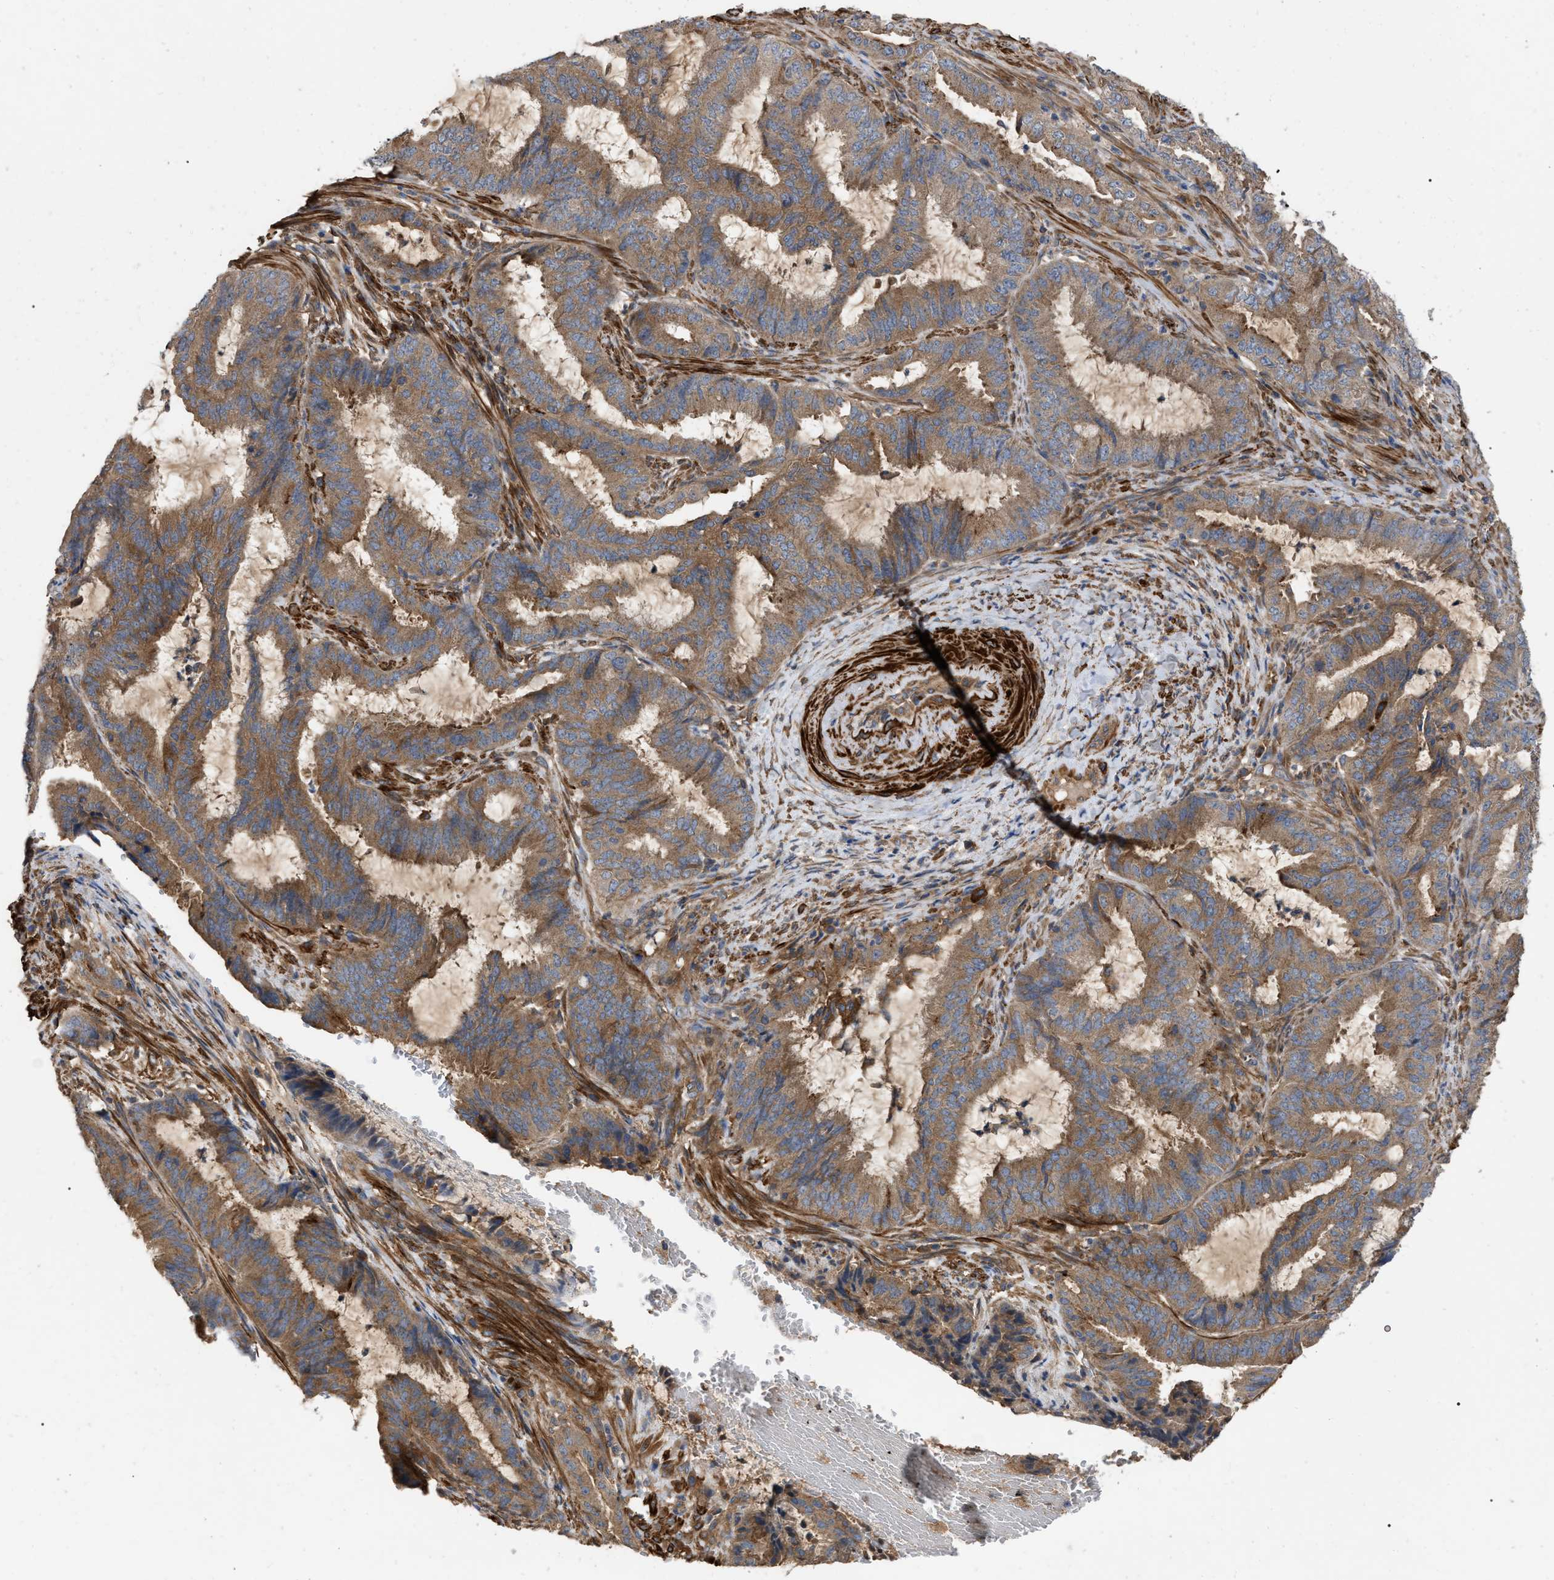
{"staining": {"intensity": "moderate", "quantity": ">75%", "location": "cytoplasmic/membranous"}, "tissue": "endometrial cancer", "cell_type": "Tumor cells", "image_type": "cancer", "snomed": [{"axis": "morphology", "description": "Adenocarcinoma, NOS"}, {"axis": "topography", "description": "Endometrium"}], "caption": "Immunohistochemistry (IHC) photomicrograph of neoplastic tissue: endometrial adenocarcinoma stained using immunohistochemistry exhibits medium levels of moderate protein expression localized specifically in the cytoplasmic/membranous of tumor cells, appearing as a cytoplasmic/membranous brown color.", "gene": "RABEP1", "patient": {"sex": "female", "age": 51}}